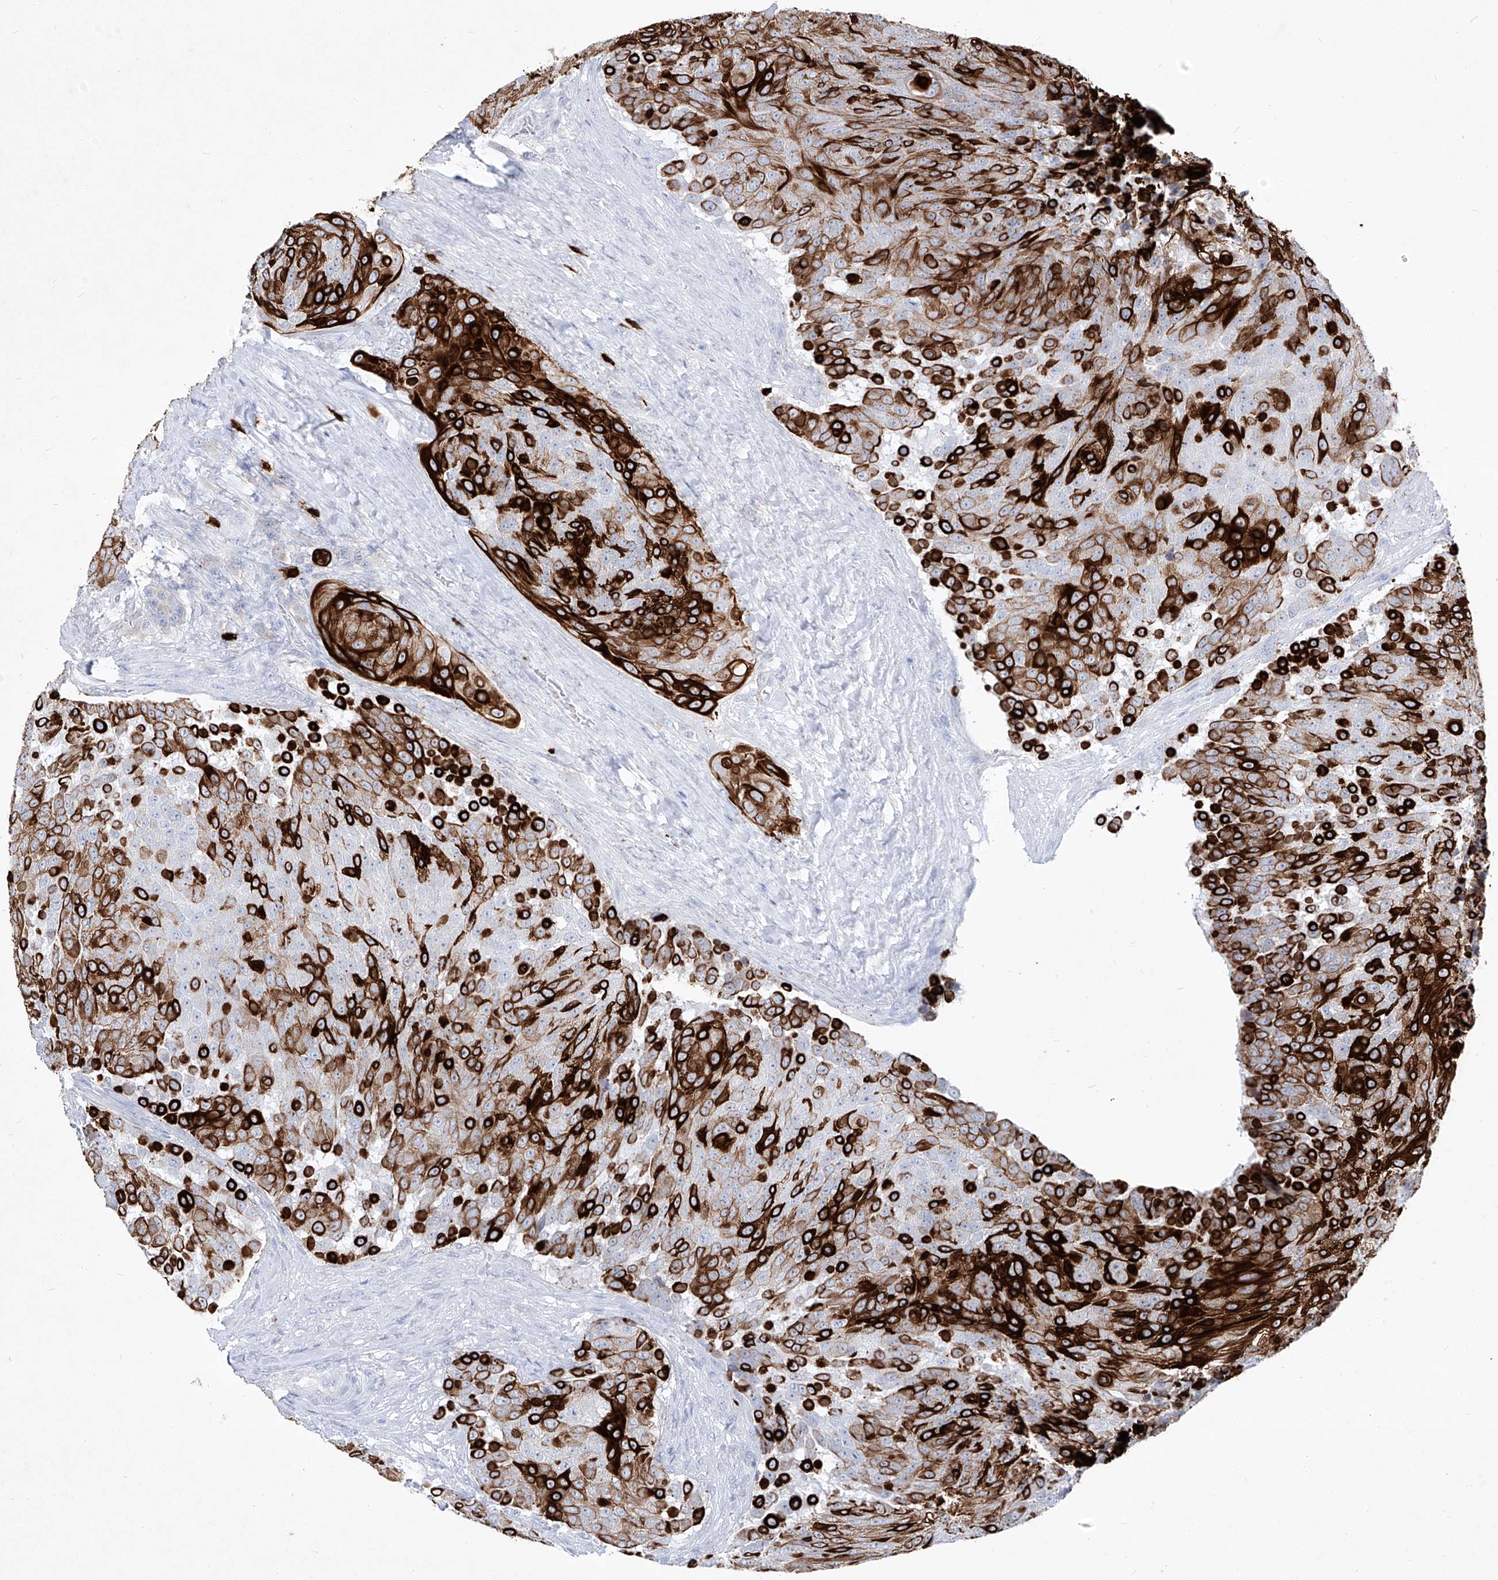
{"staining": {"intensity": "strong", "quantity": ">75%", "location": "cytoplasmic/membranous"}, "tissue": "urothelial cancer", "cell_type": "Tumor cells", "image_type": "cancer", "snomed": [{"axis": "morphology", "description": "Urothelial carcinoma, High grade"}, {"axis": "topography", "description": "Urinary bladder"}], "caption": "Urothelial cancer stained with DAB IHC exhibits high levels of strong cytoplasmic/membranous positivity in approximately >75% of tumor cells.", "gene": "FRS3", "patient": {"sex": "female", "age": 63}}